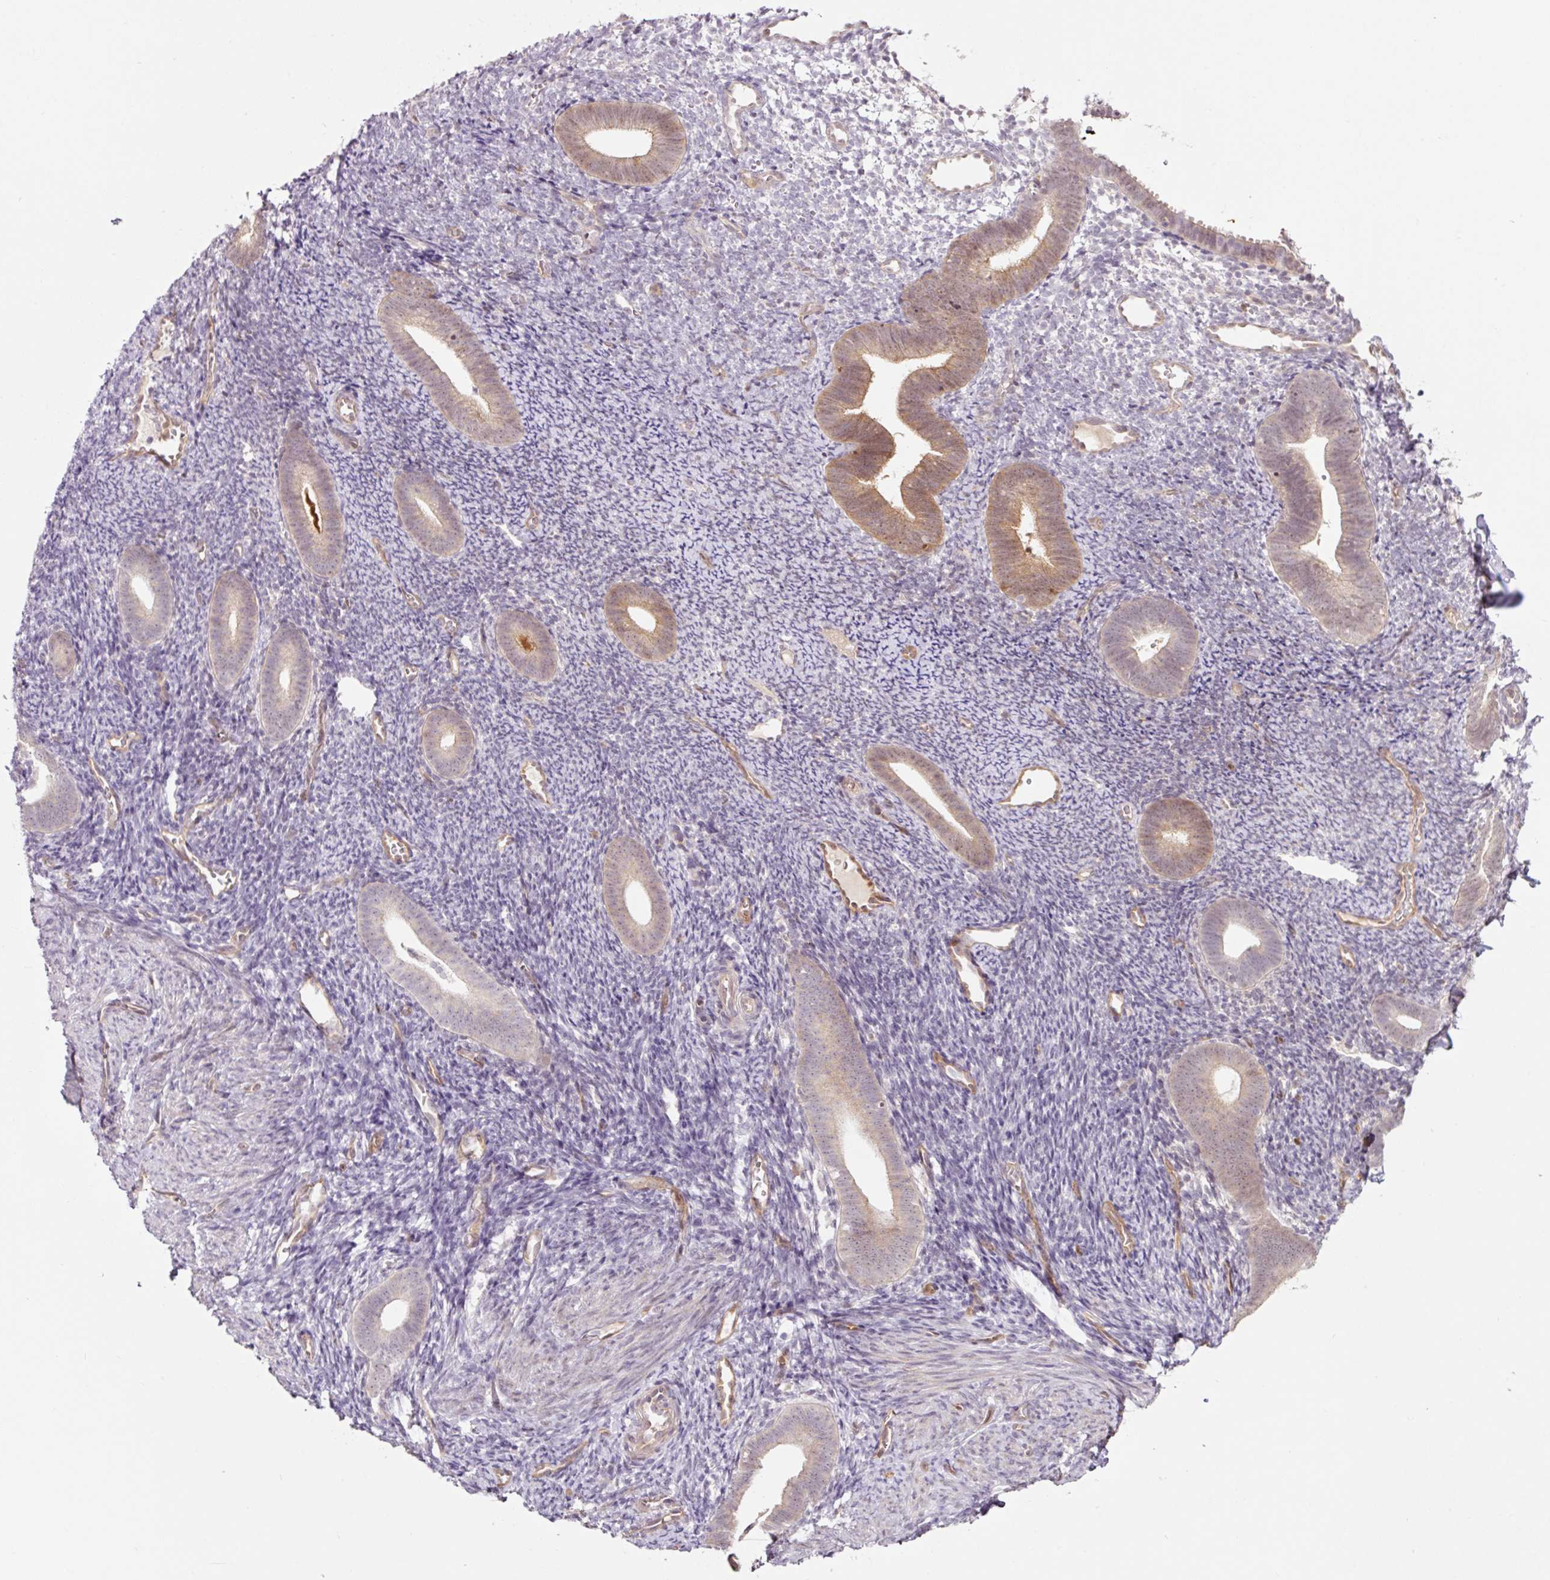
{"staining": {"intensity": "moderate", "quantity": "<25%", "location": "nuclear"}, "tissue": "endometrium", "cell_type": "Cells in endometrial stroma", "image_type": "normal", "snomed": [{"axis": "morphology", "description": "Normal tissue, NOS"}, {"axis": "topography", "description": "Endometrium"}], "caption": "Protein staining of normal endometrium reveals moderate nuclear staining in about <25% of cells in endometrial stroma.", "gene": "FBXL14", "patient": {"sex": "female", "age": 39}}